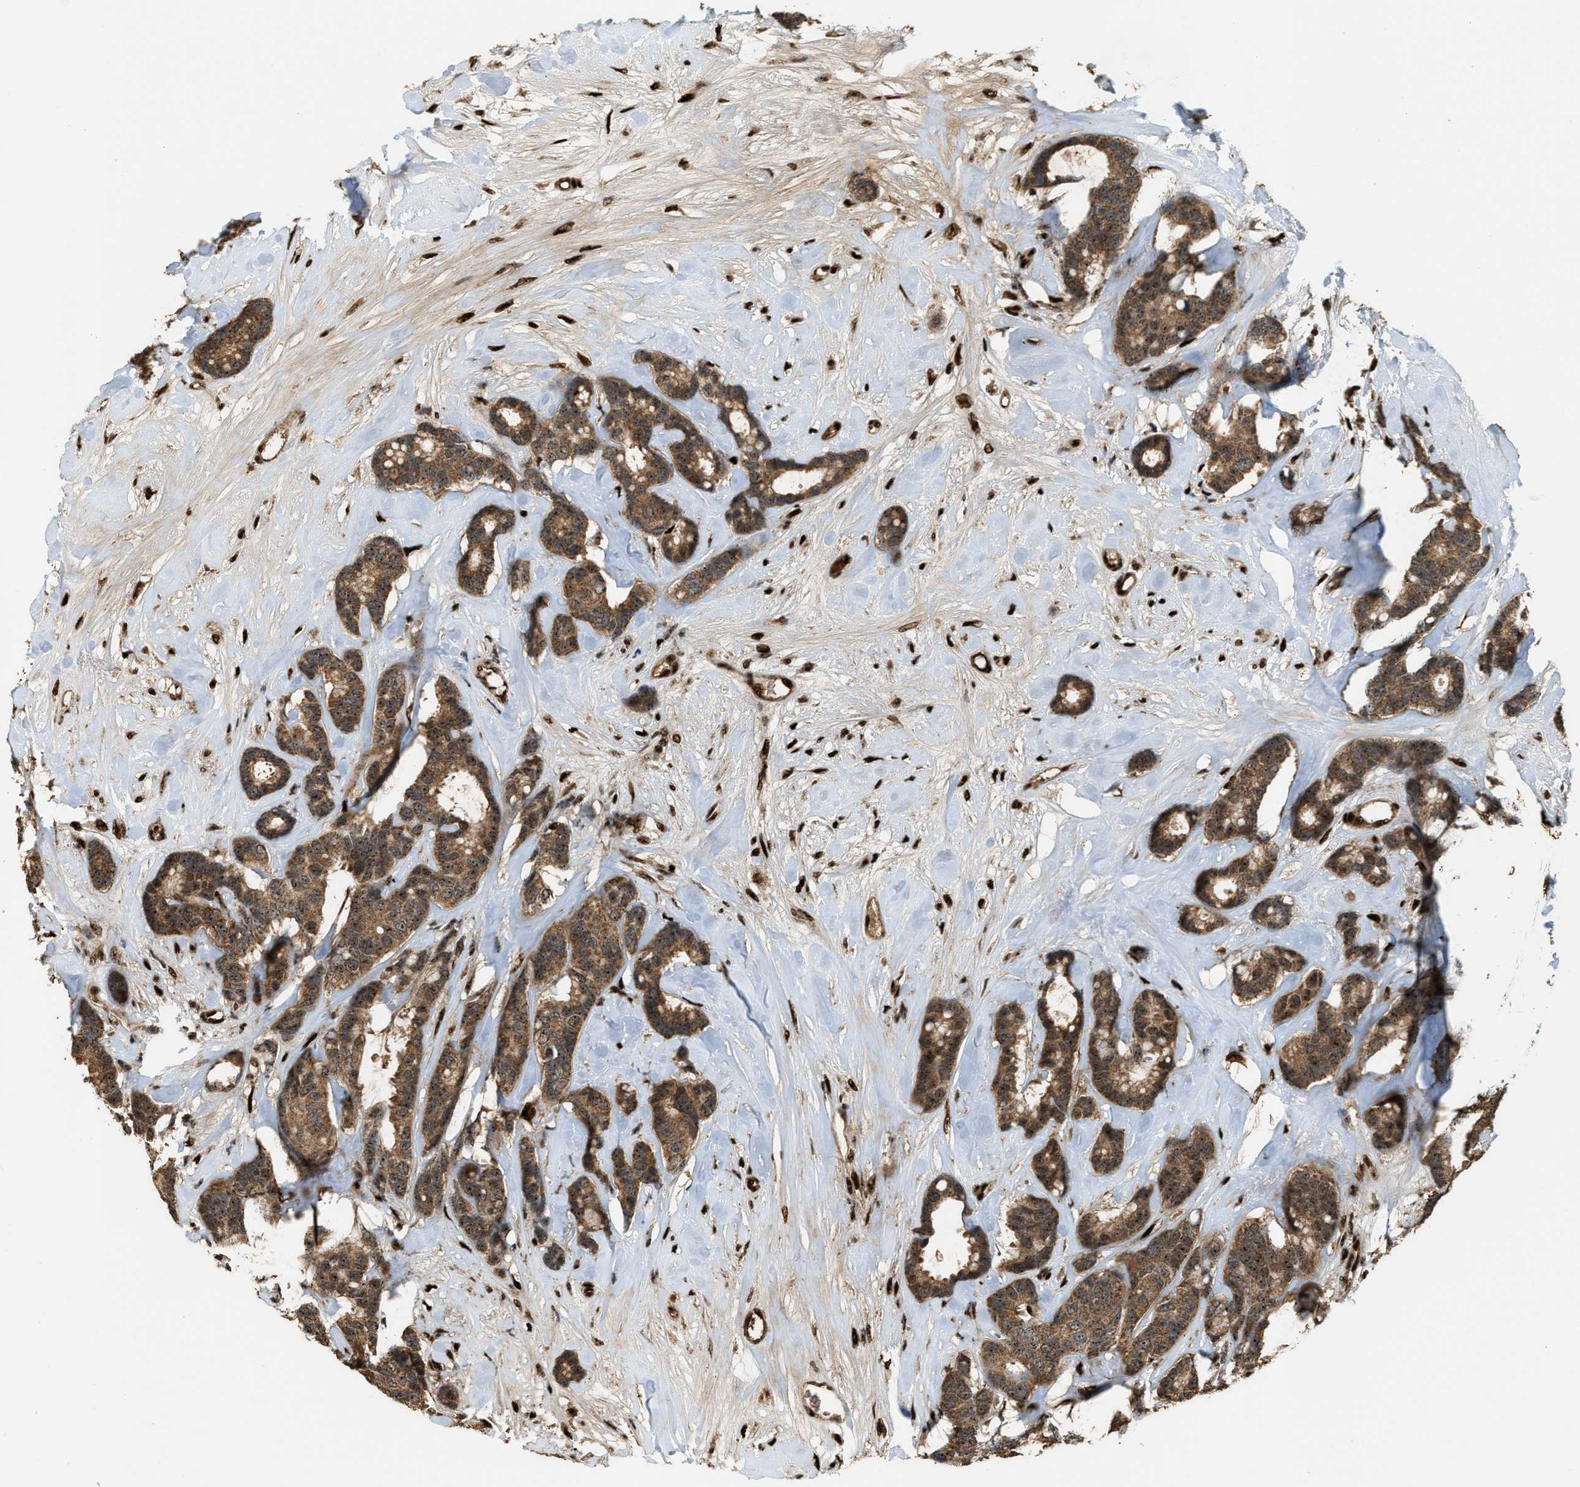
{"staining": {"intensity": "moderate", "quantity": ">75%", "location": "cytoplasmic/membranous,nuclear"}, "tissue": "breast cancer", "cell_type": "Tumor cells", "image_type": "cancer", "snomed": [{"axis": "morphology", "description": "Duct carcinoma"}, {"axis": "topography", "description": "Breast"}], "caption": "Breast cancer stained for a protein displays moderate cytoplasmic/membranous and nuclear positivity in tumor cells.", "gene": "ZNF687", "patient": {"sex": "female", "age": 87}}